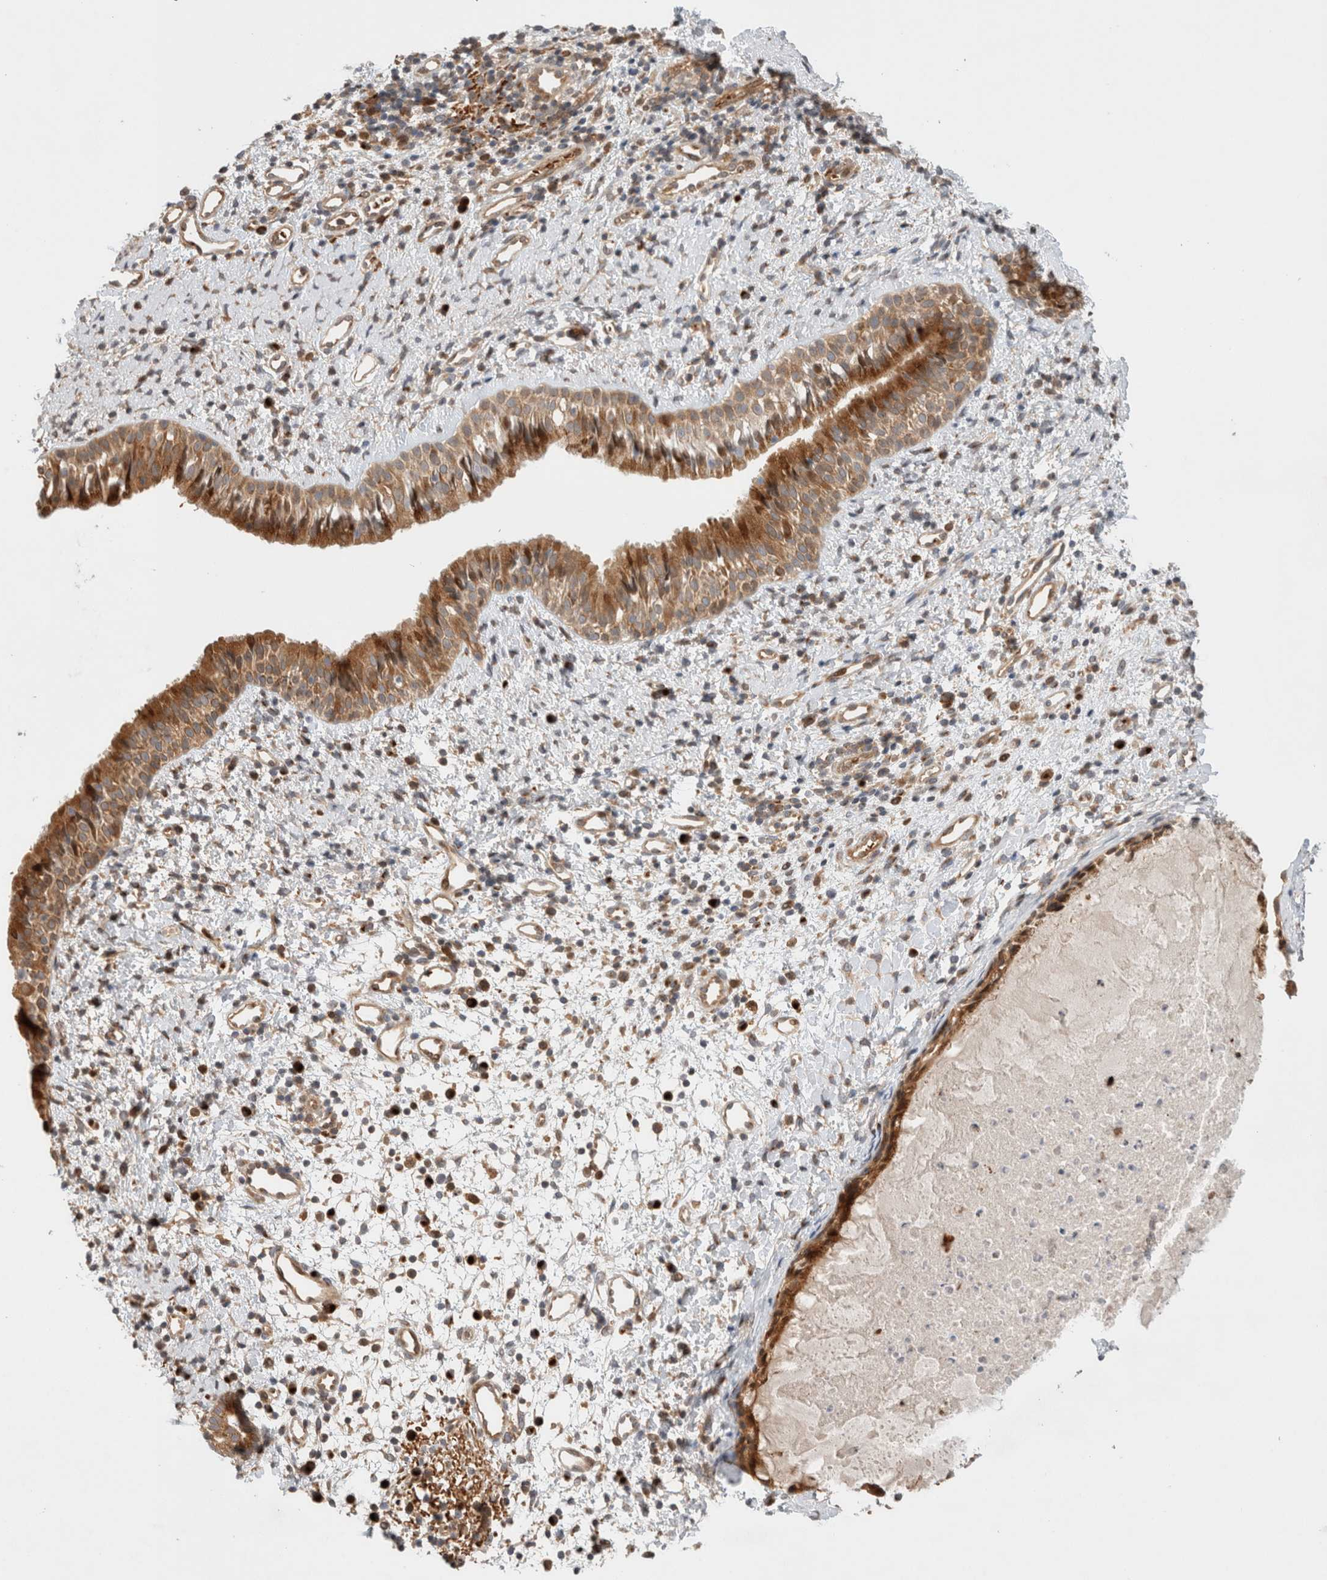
{"staining": {"intensity": "moderate", "quantity": ">75%", "location": "cytoplasmic/membranous"}, "tissue": "nasopharynx", "cell_type": "Respiratory epithelial cells", "image_type": "normal", "snomed": [{"axis": "morphology", "description": "Normal tissue, NOS"}, {"axis": "topography", "description": "Nasopharynx"}], "caption": "The histopathology image displays immunohistochemical staining of normal nasopharynx. There is moderate cytoplasmic/membranous expression is appreciated in about >75% of respiratory epithelial cells. (IHC, brightfield microscopy, high magnification).", "gene": "OTUD6B", "patient": {"sex": "male", "age": 22}}